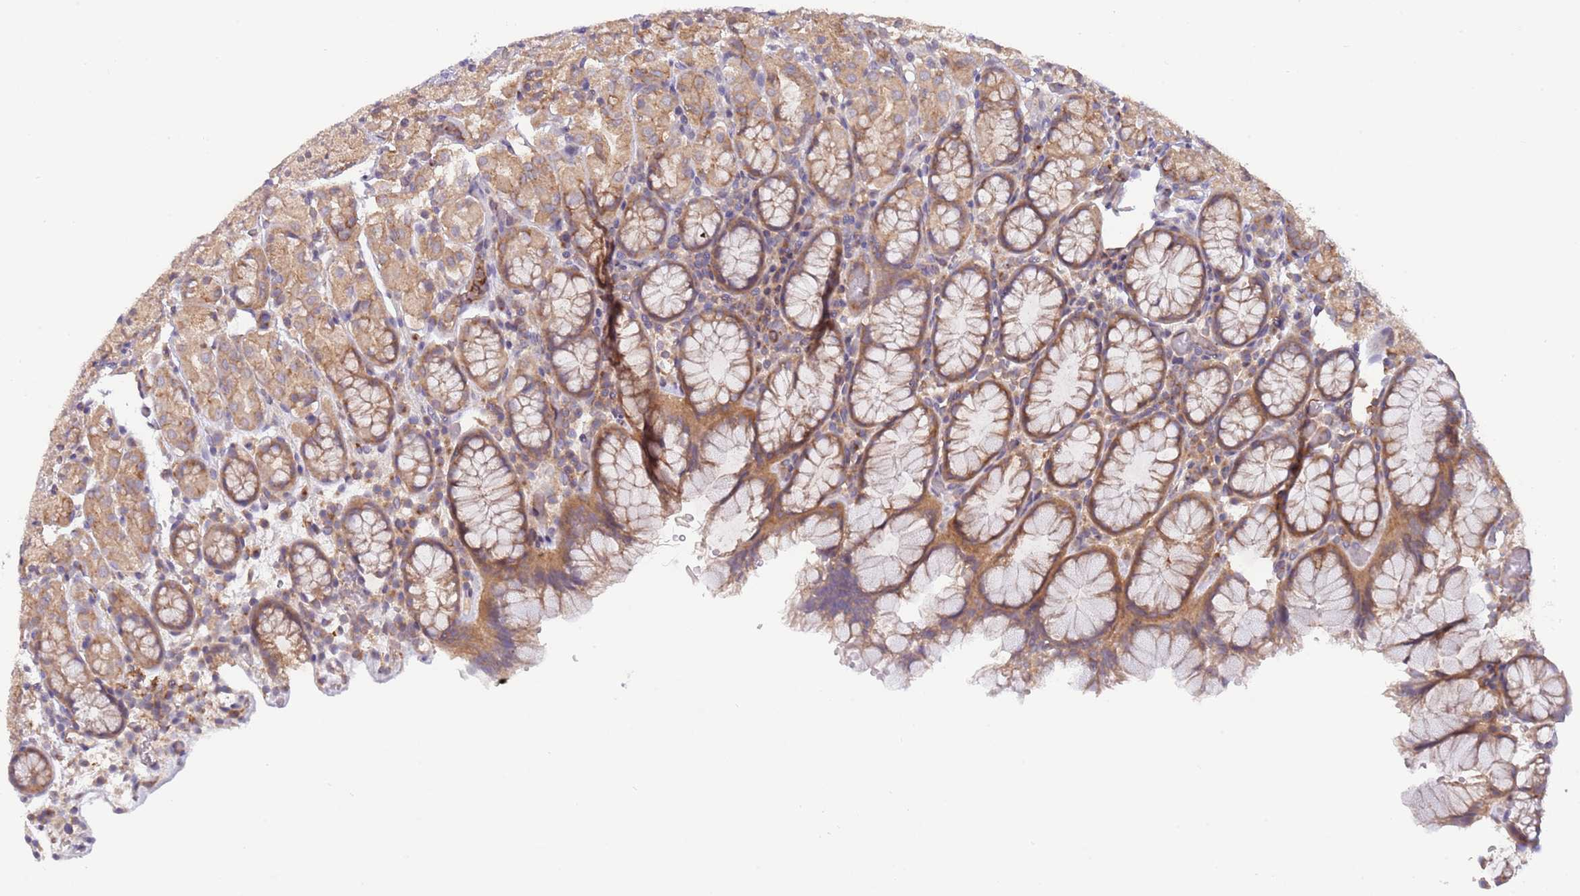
{"staining": {"intensity": "moderate", "quantity": ">75%", "location": "cytoplasmic/membranous"}, "tissue": "stomach", "cell_type": "Glandular cells", "image_type": "normal", "snomed": [{"axis": "morphology", "description": "Normal tissue, NOS"}, {"axis": "topography", "description": "Stomach, upper"}, {"axis": "topography", "description": "Stomach"}], "caption": "This micrograph displays immunohistochemistry staining of benign stomach, with medium moderate cytoplasmic/membranous staining in about >75% of glandular cells.", "gene": "BTBD7", "patient": {"sex": "male", "age": 62}}